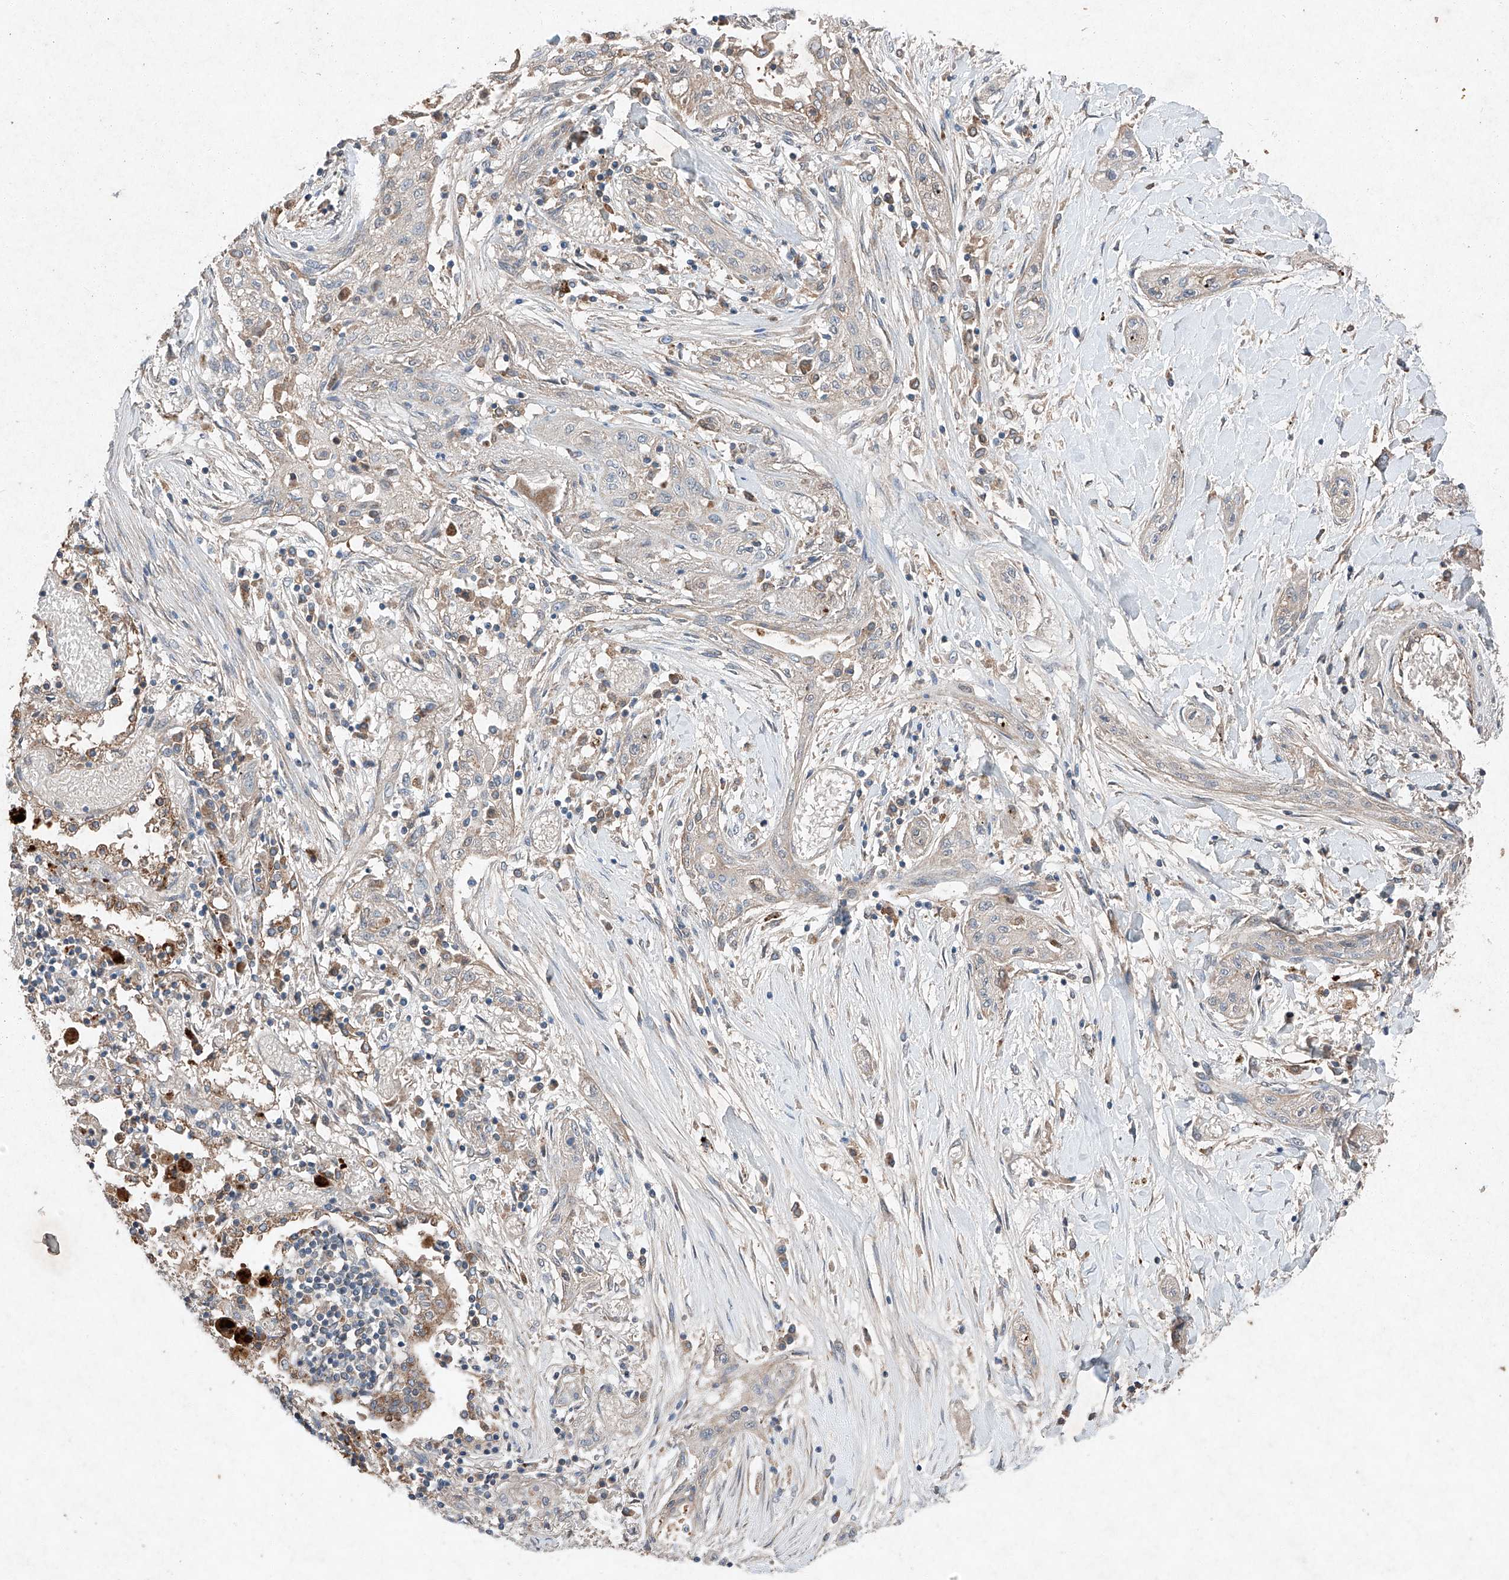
{"staining": {"intensity": "negative", "quantity": "none", "location": "none"}, "tissue": "lung cancer", "cell_type": "Tumor cells", "image_type": "cancer", "snomed": [{"axis": "morphology", "description": "Squamous cell carcinoma, NOS"}, {"axis": "topography", "description": "Lung"}], "caption": "The IHC histopathology image has no significant positivity in tumor cells of squamous cell carcinoma (lung) tissue. (Stains: DAB immunohistochemistry with hematoxylin counter stain, Microscopy: brightfield microscopy at high magnification).", "gene": "RUSC1", "patient": {"sex": "female", "age": 47}}